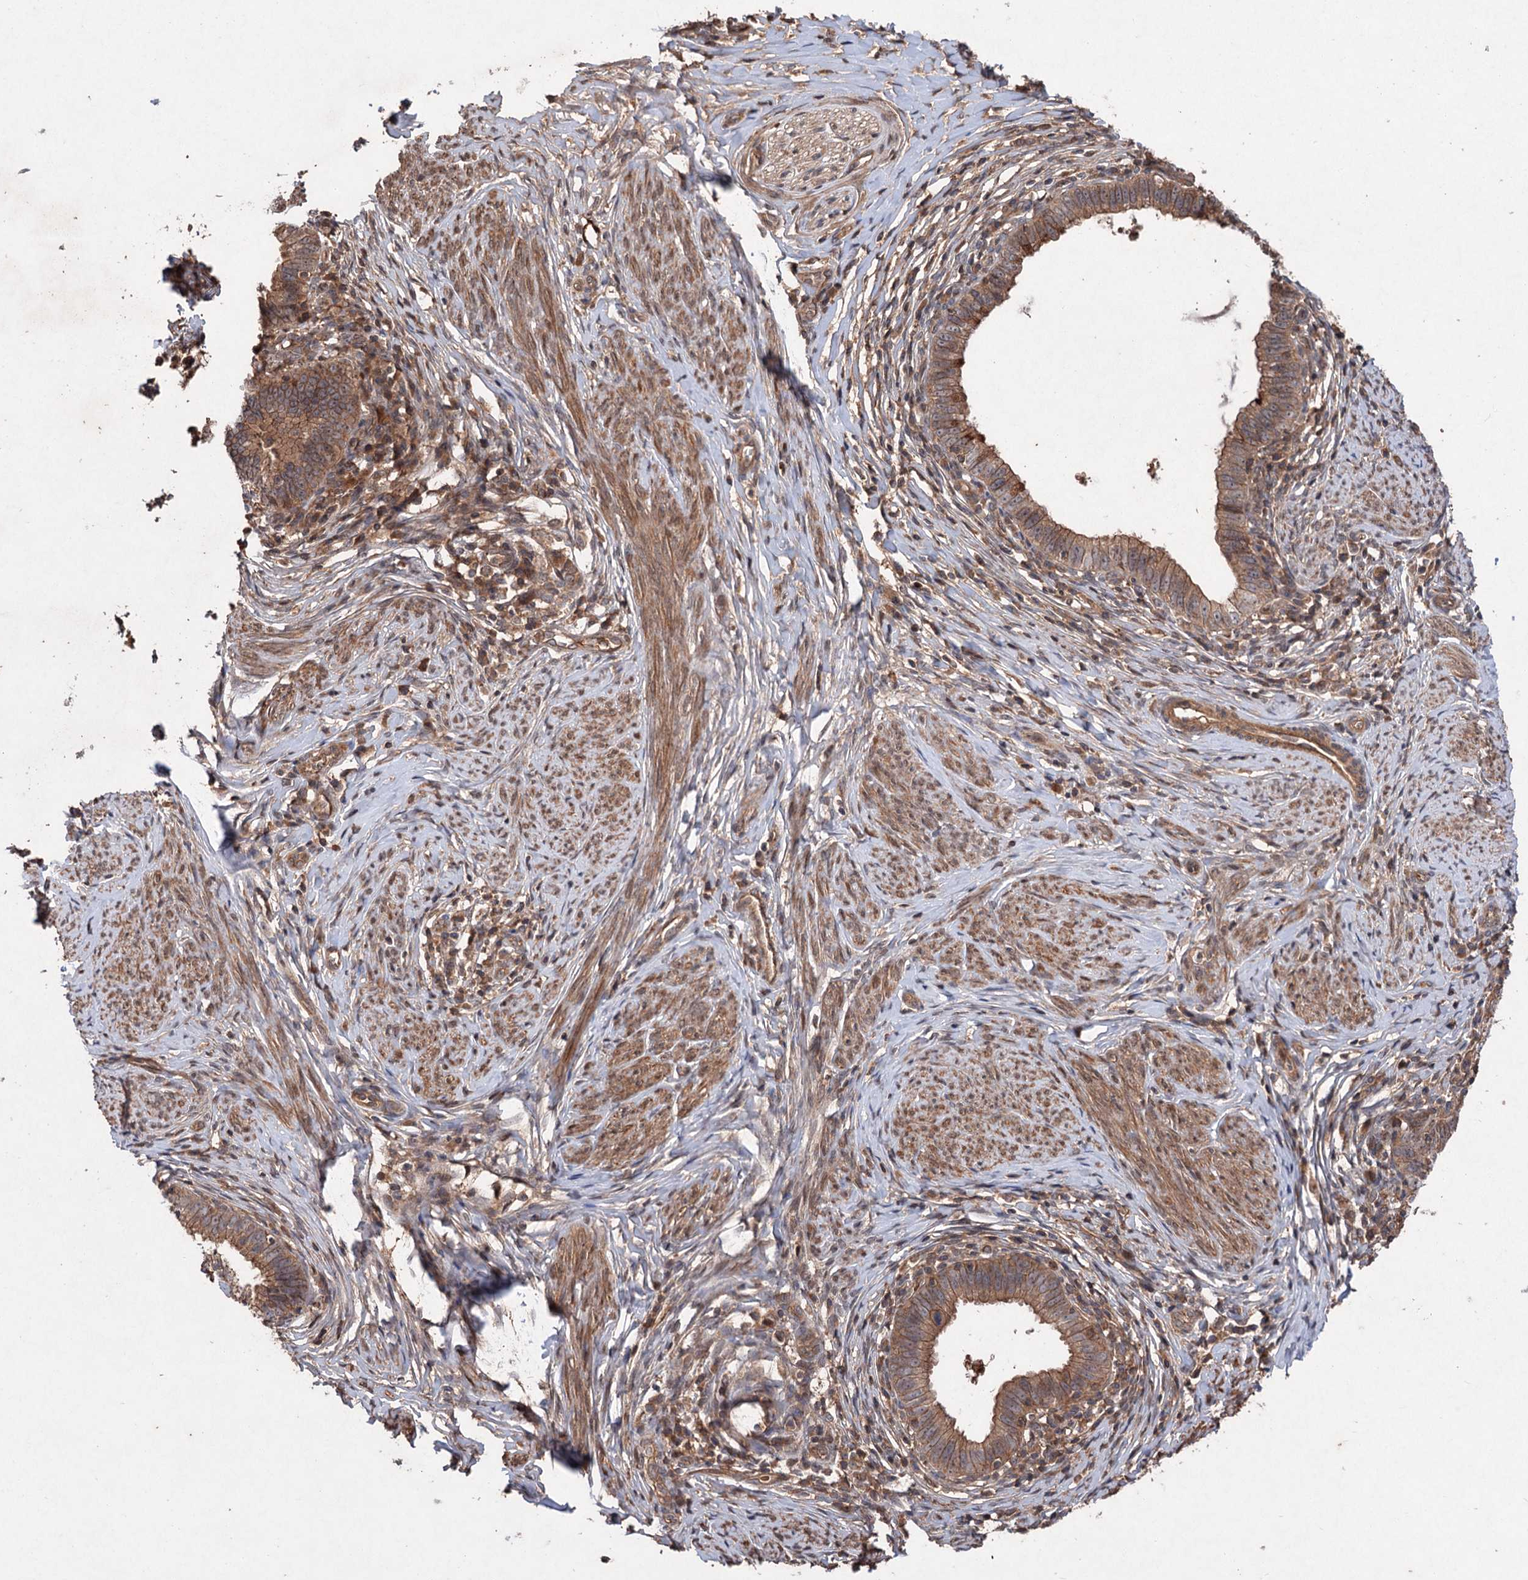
{"staining": {"intensity": "moderate", "quantity": ">75%", "location": "cytoplasmic/membranous"}, "tissue": "cervical cancer", "cell_type": "Tumor cells", "image_type": "cancer", "snomed": [{"axis": "morphology", "description": "Adenocarcinoma, NOS"}, {"axis": "topography", "description": "Cervix"}], "caption": "This photomicrograph exhibits cervical adenocarcinoma stained with immunohistochemistry to label a protein in brown. The cytoplasmic/membranous of tumor cells show moderate positivity for the protein. Nuclei are counter-stained blue.", "gene": "ADK", "patient": {"sex": "female", "age": 36}}